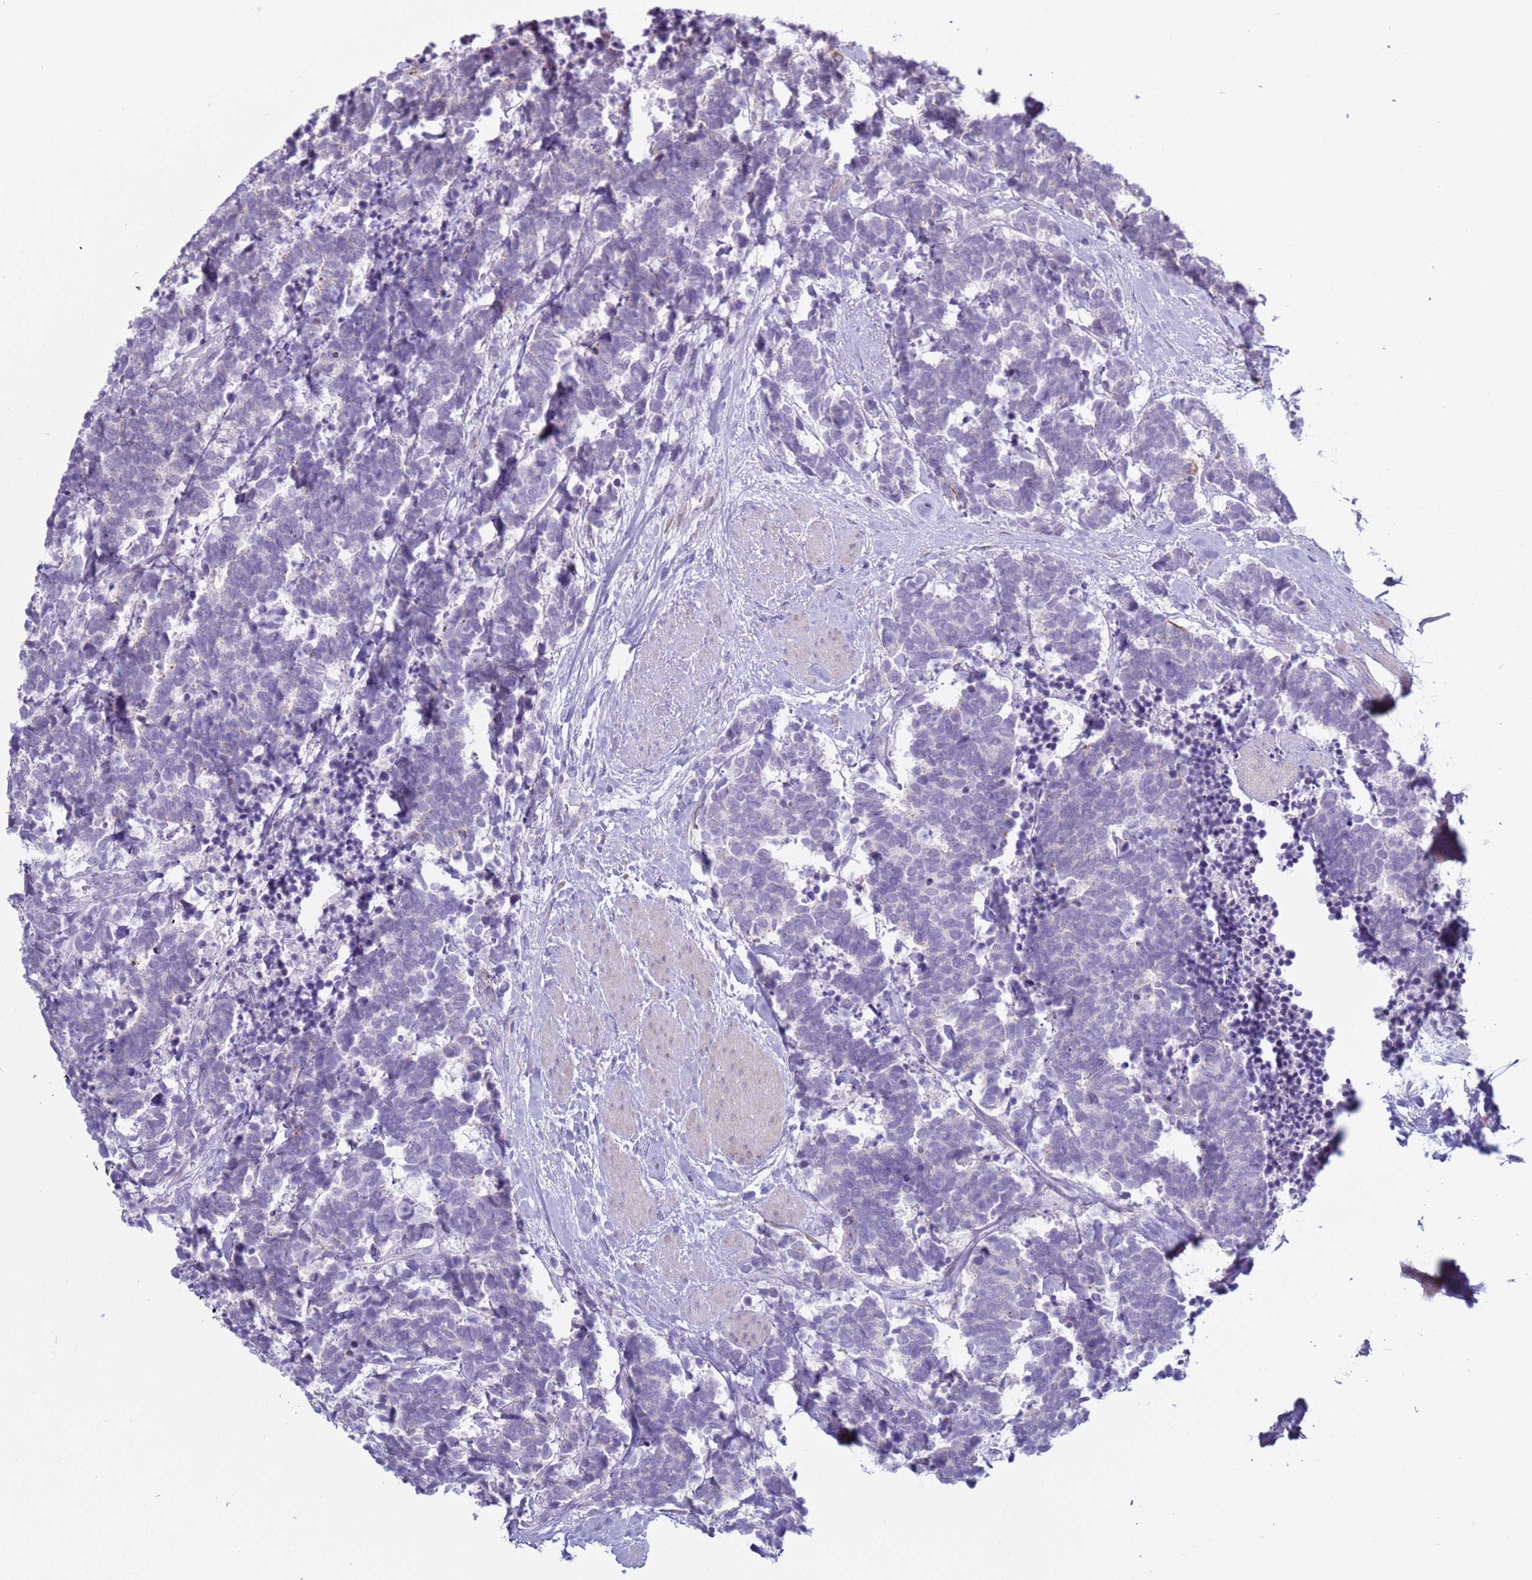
{"staining": {"intensity": "negative", "quantity": "none", "location": "none"}, "tissue": "carcinoid", "cell_type": "Tumor cells", "image_type": "cancer", "snomed": [{"axis": "morphology", "description": "Carcinoma, NOS"}, {"axis": "morphology", "description": "Carcinoid, malignant, NOS"}, {"axis": "topography", "description": "Prostate"}], "caption": "This is an immunohistochemistry histopathology image of human malignant carcinoid. There is no positivity in tumor cells.", "gene": "NPAP1", "patient": {"sex": "male", "age": 57}}